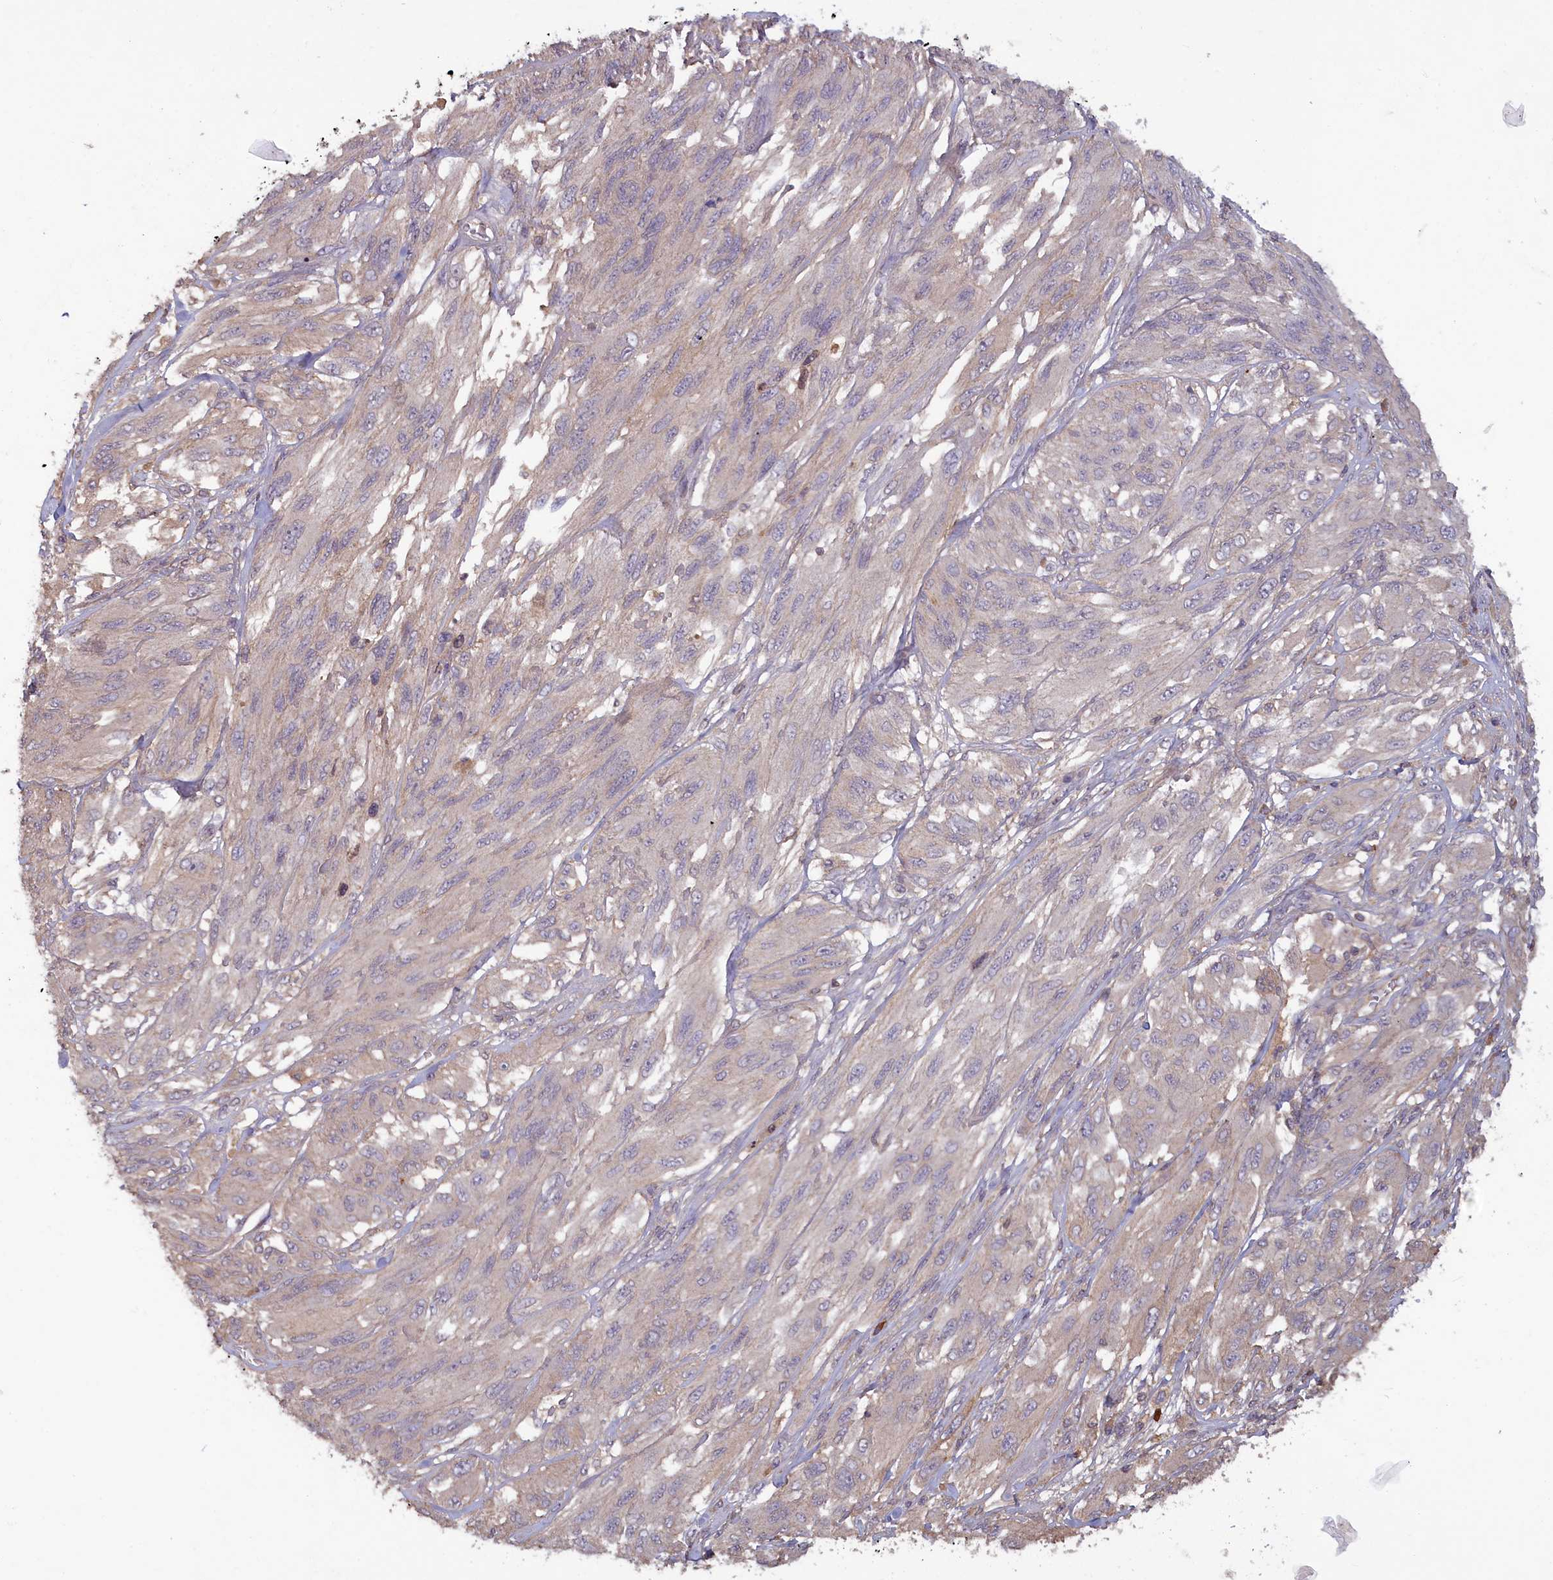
{"staining": {"intensity": "negative", "quantity": "none", "location": "none"}, "tissue": "melanoma", "cell_type": "Tumor cells", "image_type": "cancer", "snomed": [{"axis": "morphology", "description": "Malignant melanoma, NOS"}, {"axis": "topography", "description": "Skin"}], "caption": "Photomicrograph shows no significant protein staining in tumor cells of malignant melanoma.", "gene": "NUDT6", "patient": {"sex": "female", "age": 91}}